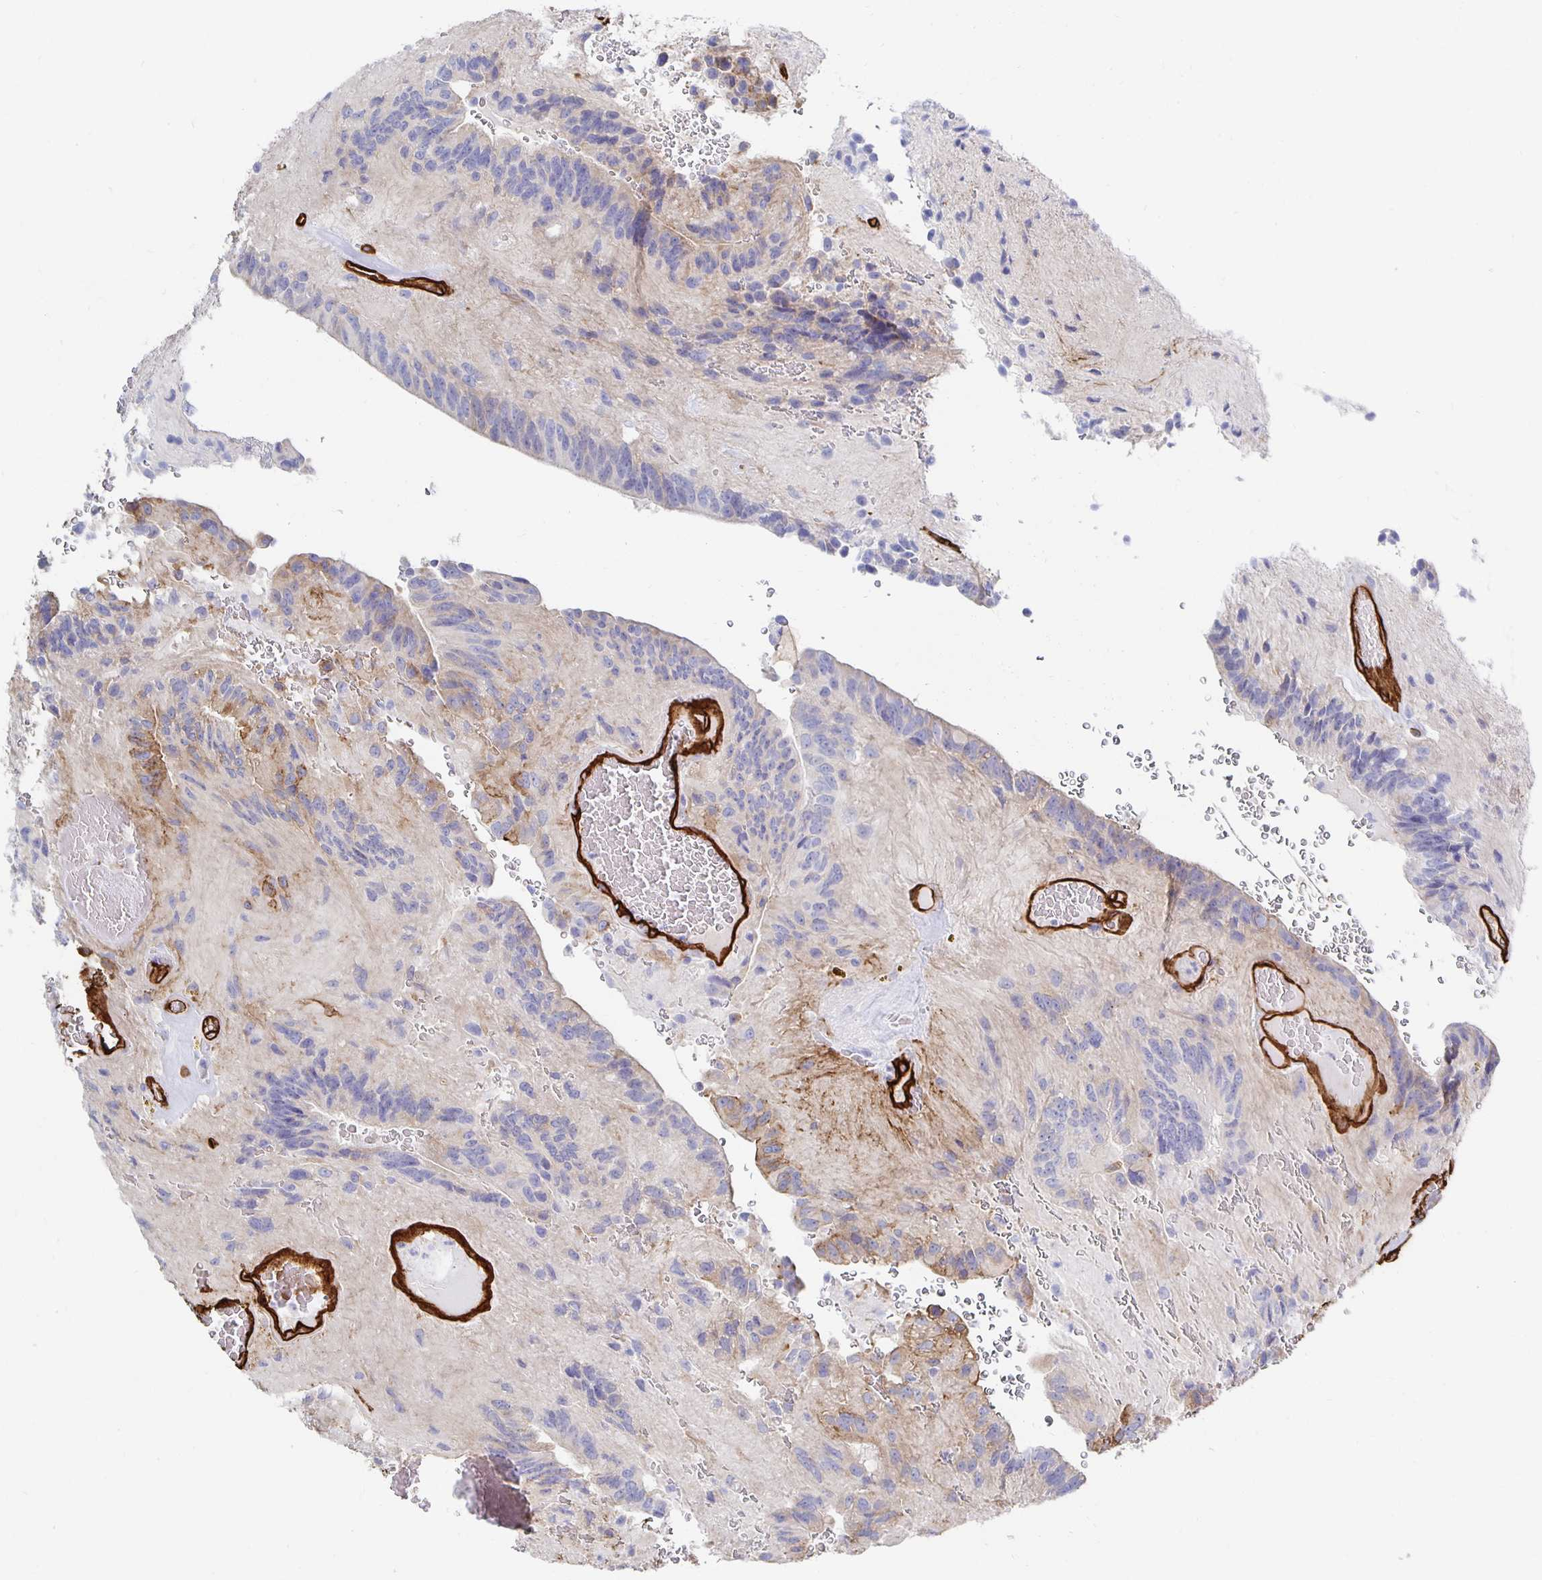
{"staining": {"intensity": "moderate", "quantity": "<25%", "location": "cytoplasmic/membranous"}, "tissue": "glioma", "cell_type": "Tumor cells", "image_type": "cancer", "snomed": [{"axis": "morphology", "description": "Glioma, malignant, Low grade"}, {"axis": "topography", "description": "Brain"}], "caption": "A histopathology image of glioma stained for a protein displays moderate cytoplasmic/membranous brown staining in tumor cells.", "gene": "VIPR2", "patient": {"sex": "male", "age": 31}}